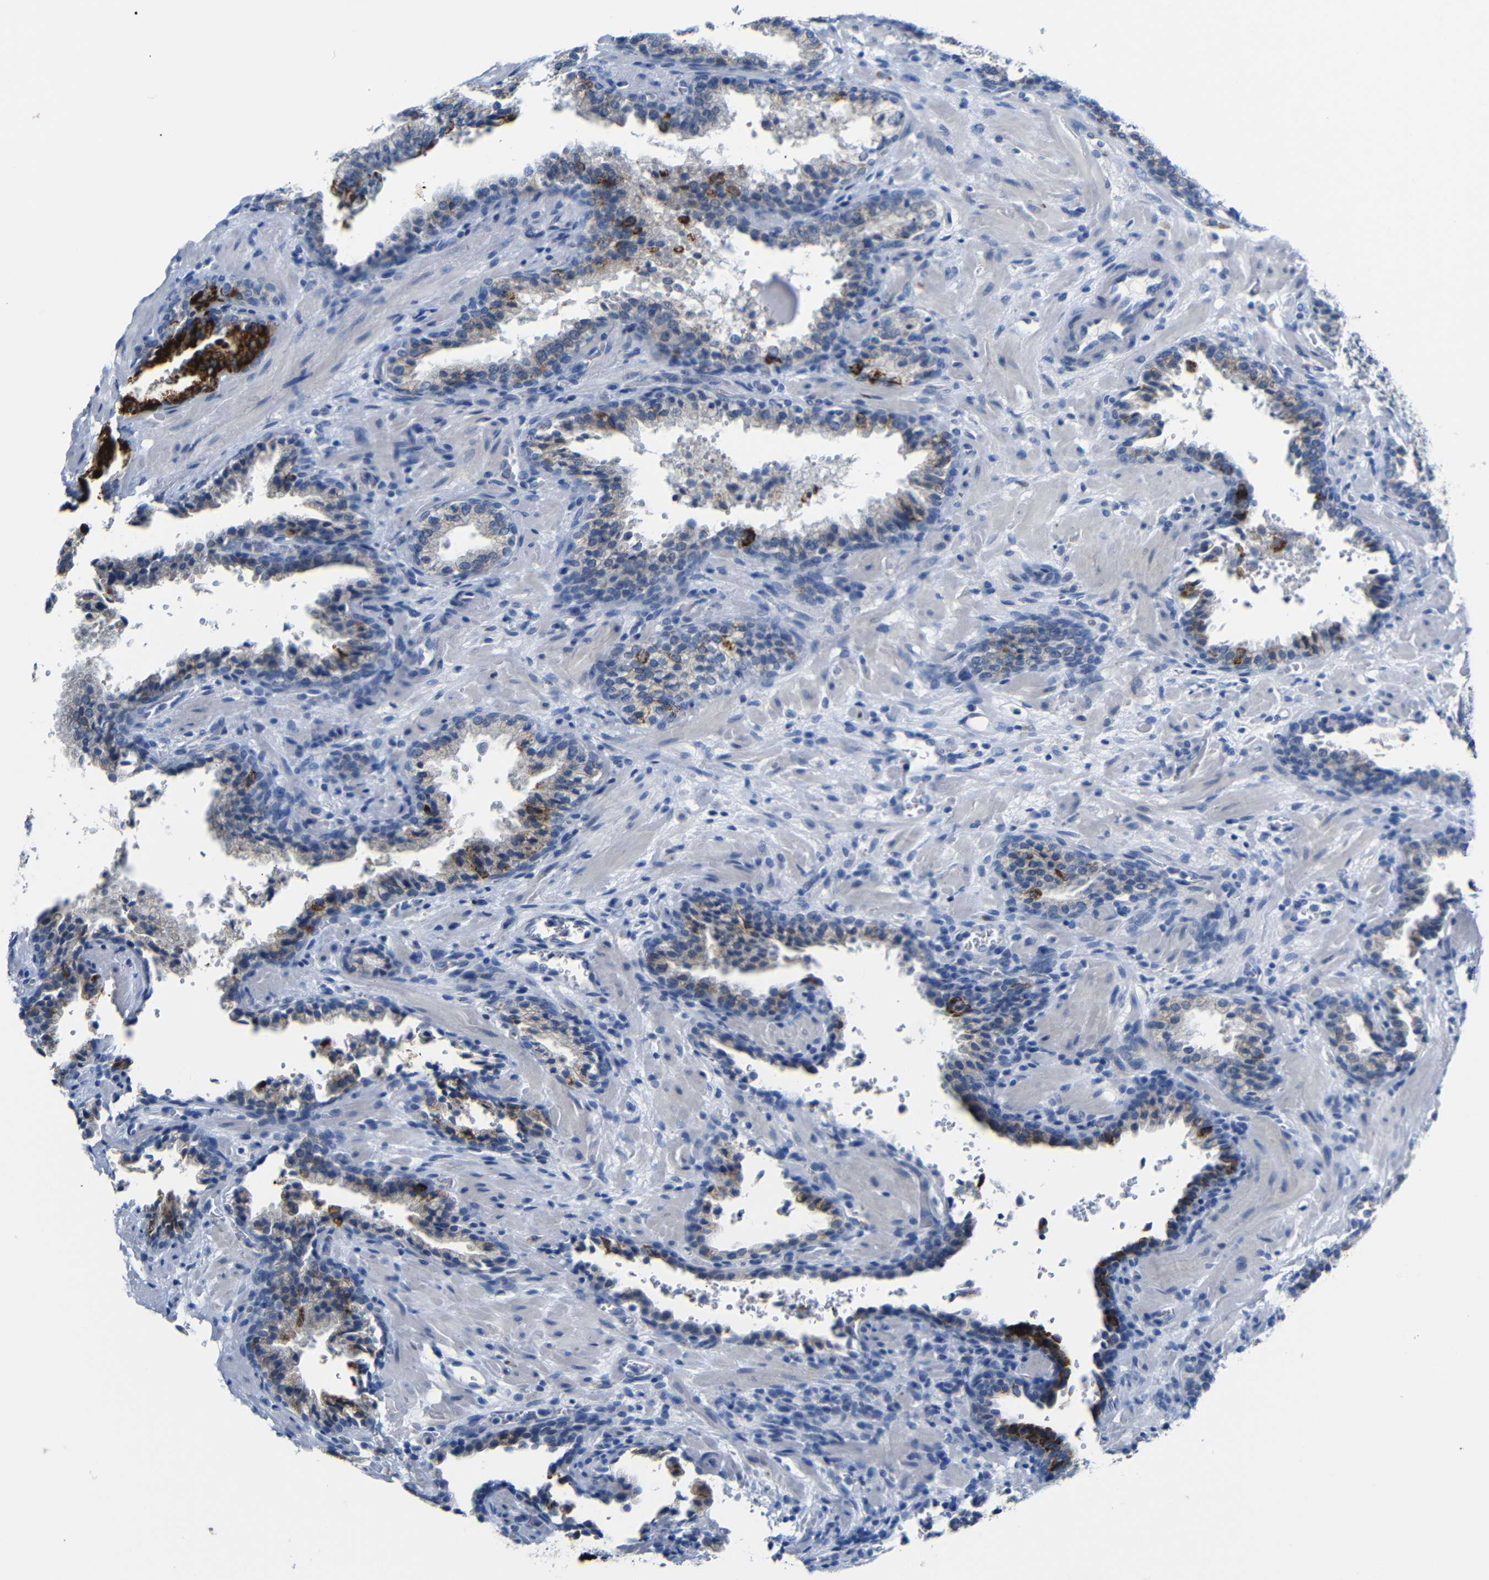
{"staining": {"intensity": "strong", "quantity": "<25%", "location": "cytoplasmic/membranous"}, "tissue": "prostate cancer", "cell_type": "Tumor cells", "image_type": "cancer", "snomed": [{"axis": "morphology", "description": "Adenocarcinoma, High grade"}, {"axis": "topography", "description": "Prostate"}], "caption": "Tumor cells exhibit strong cytoplasmic/membranous staining in about <25% of cells in prostate high-grade adenocarcinoma.", "gene": "C15orf48", "patient": {"sex": "male", "age": 58}}